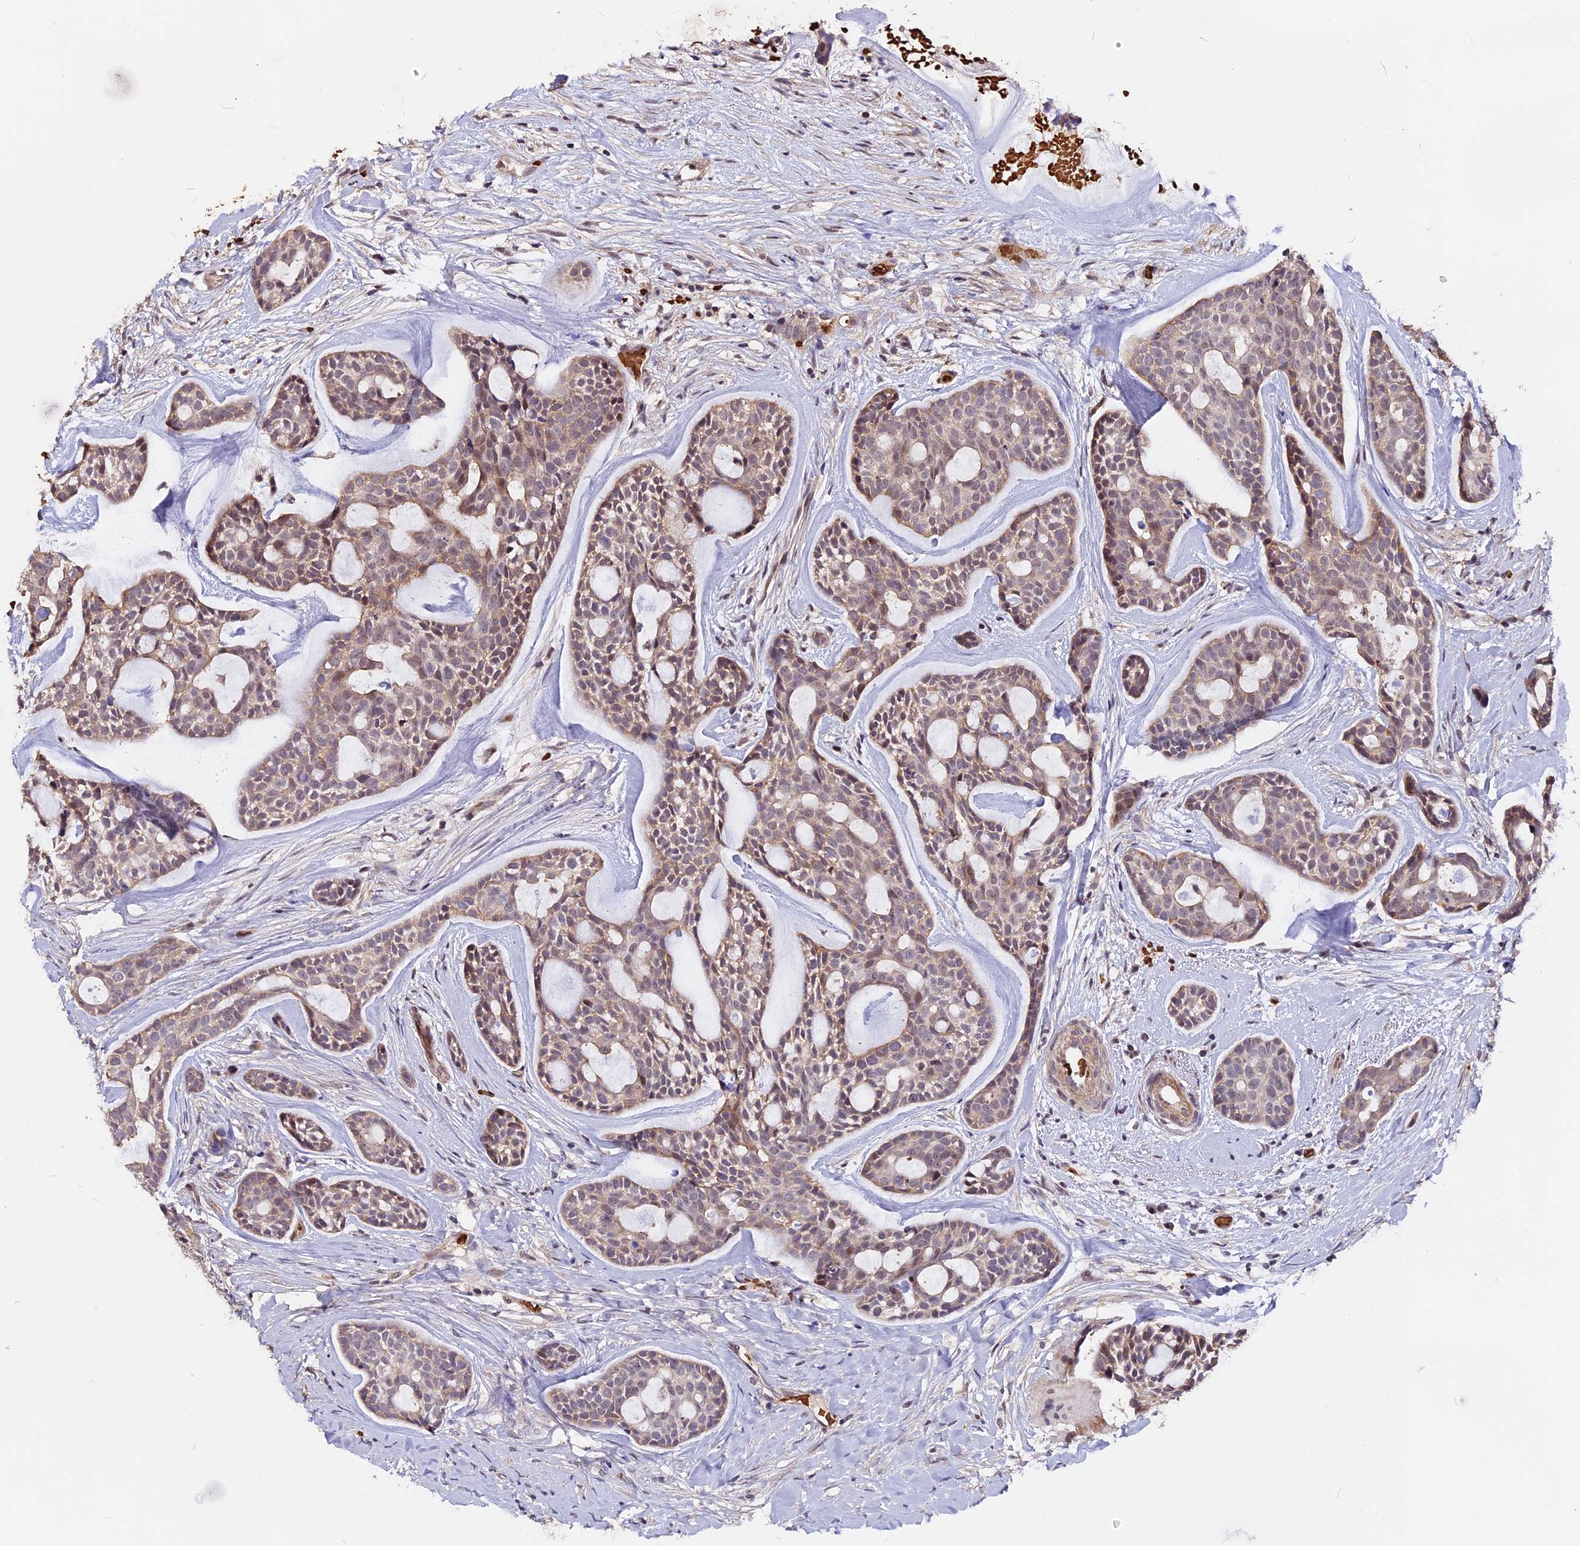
{"staining": {"intensity": "weak", "quantity": "25%-75%", "location": "cytoplasmic/membranous"}, "tissue": "head and neck cancer", "cell_type": "Tumor cells", "image_type": "cancer", "snomed": [{"axis": "morphology", "description": "Normal tissue, NOS"}, {"axis": "morphology", "description": "Adenocarcinoma, NOS"}, {"axis": "topography", "description": "Subcutis"}, {"axis": "topography", "description": "Nasopharynx"}, {"axis": "topography", "description": "Head-Neck"}], "caption": "Weak cytoplasmic/membranous protein staining is appreciated in approximately 25%-75% of tumor cells in adenocarcinoma (head and neck). (brown staining indicates protein expression, while blue staining denotes nuclei).", "gene": "ZC3H10", "patient": {"sex": "female", "age": 73}}